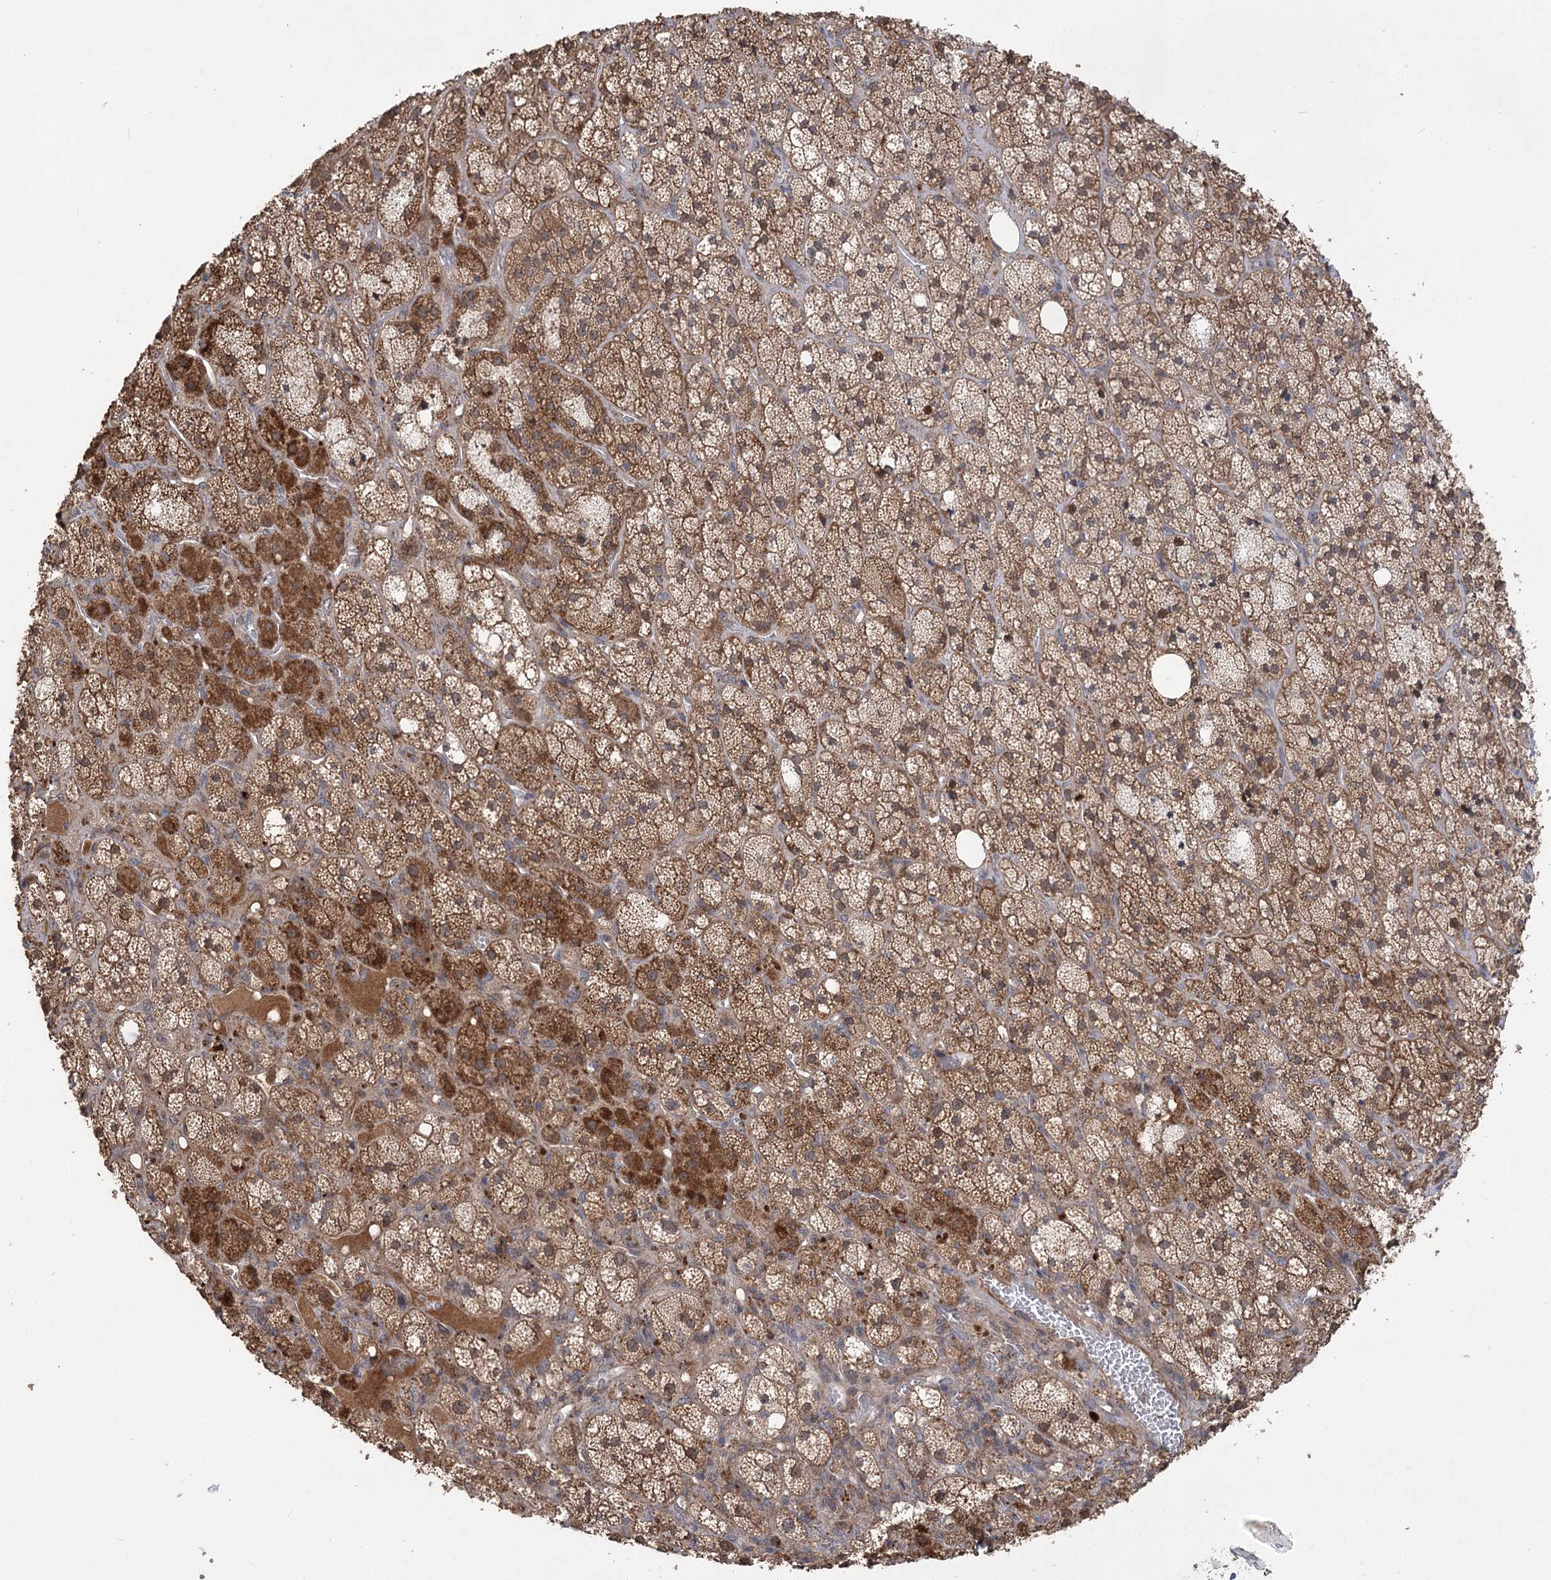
{"staining": {"intensity": "strong", "quantity": ">75%", "location": "cytoplasmic/membranous,nuclear"}, "tissue": "adrenal gland", "cell_type": "Glandular cells", "image_type": "normal", "snomed": [{"axis": "morphology", "description": "Normal tissue, NOS"}, {"axis": "topography", "description": "Adrenal gland"}], "caption": "Glandular cells reveal high levels of strong cytoplasmic/membranous,nuclear positivity in about >75% of cells in unremarkable adrenal gland.", "gene": "TENM2", "patient": {"sex": "male", "age": 61}}